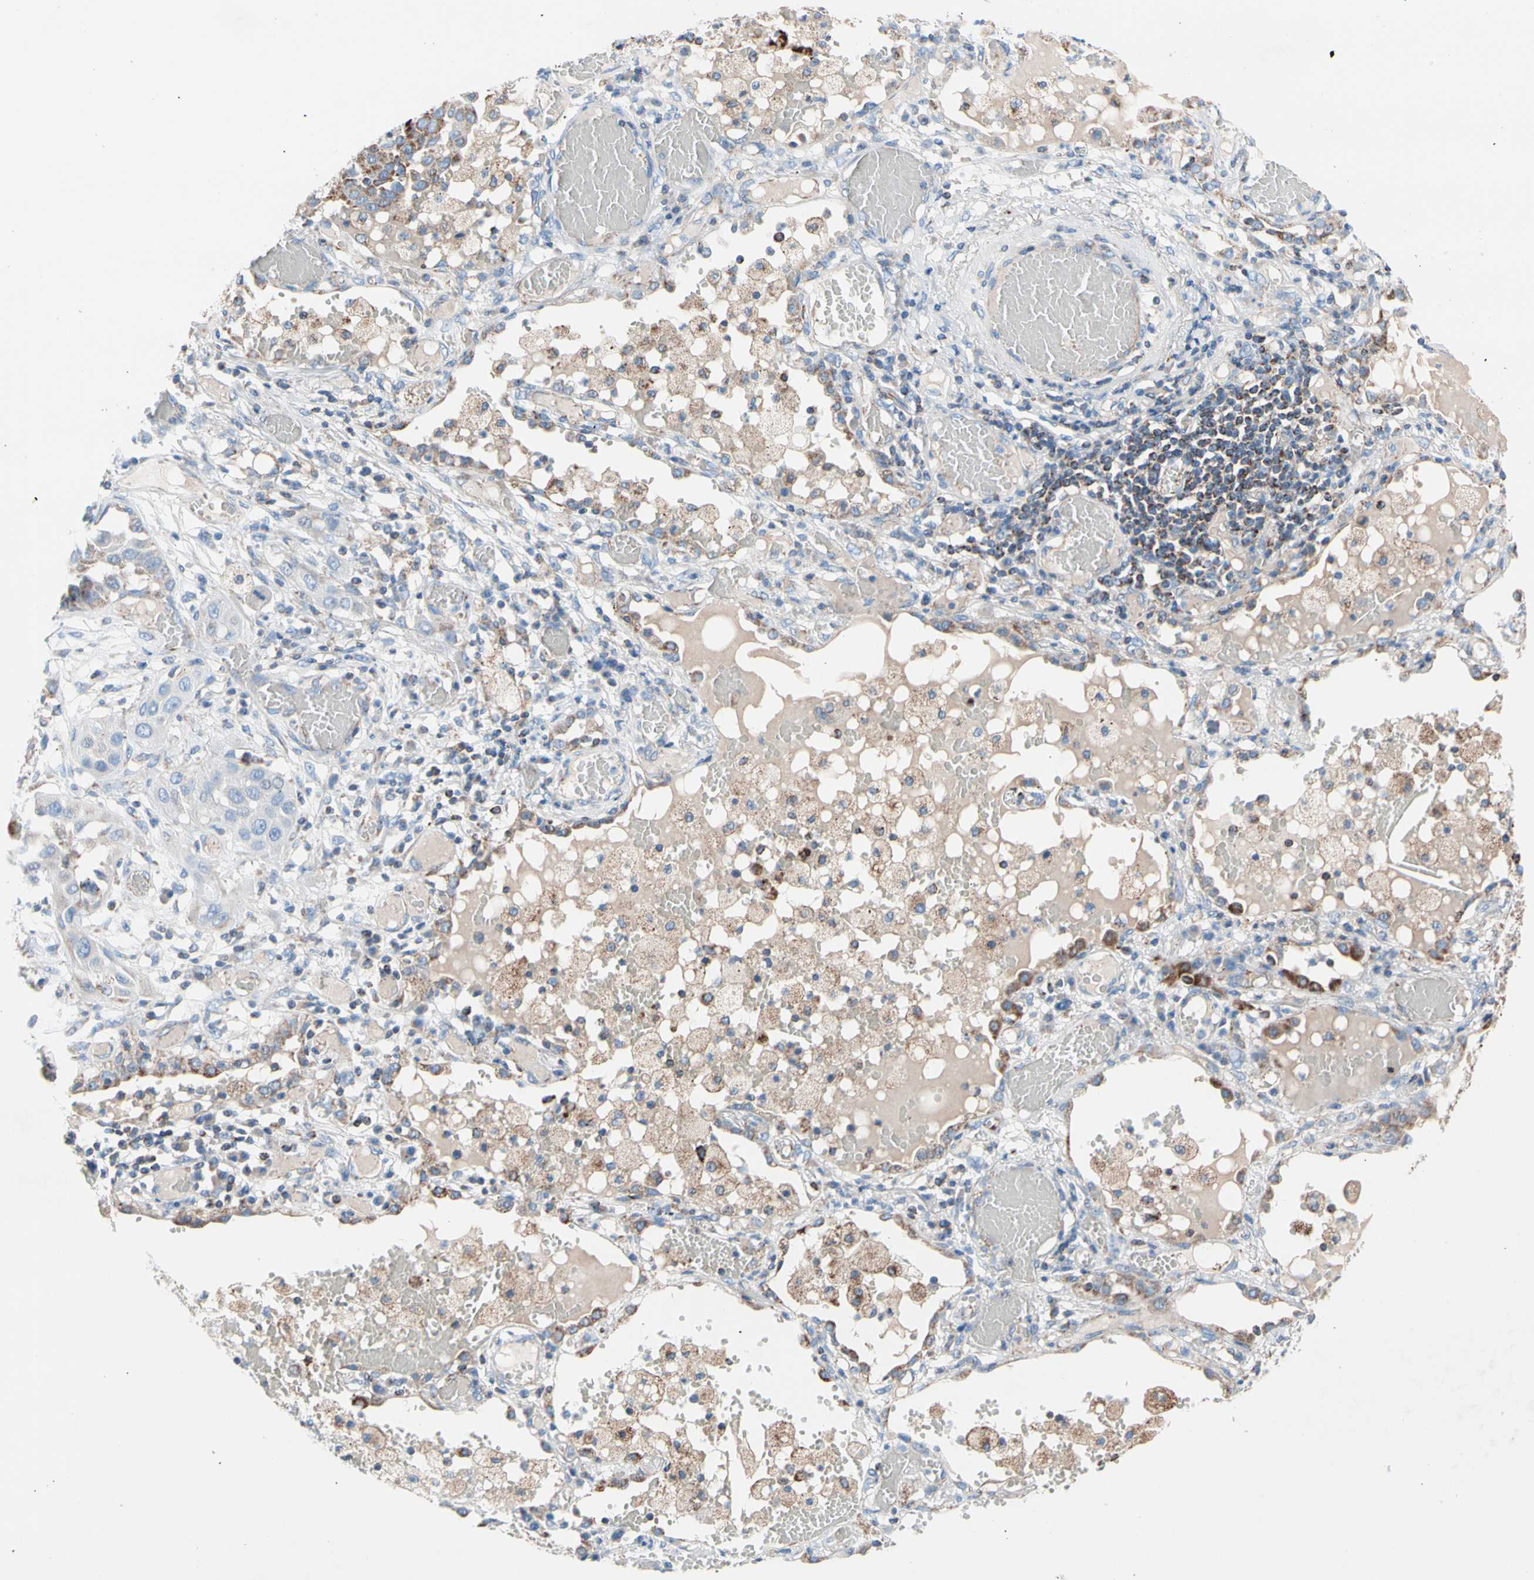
{"staining": {"intensity": "strong", "quantity": "<25%", "location": "cytoplasmic/membranous"}, "tissue": "lung cancer", "cell_type": "Tumor cells", "image_type": "cancer", "snomed": [{"axis": "morphology", "description": "Squamous cell carcinoma, NOS"}, {"axis": "topography", "description": "Lung"}], "caption": "Immunohistochemistry (IHC) (DAB) staining of human lung cancer demonstrates strong cytoplasmic/membranous protein staining in about <25% of tumor cells. (Stains: DAB (3,3'-diaminobenzidine) in brown, nuclei in blue, Microscopy: brightfield microscopy at high magnification).", "gene": "HK1", "patient": {"sex": "male", "age": 71}}